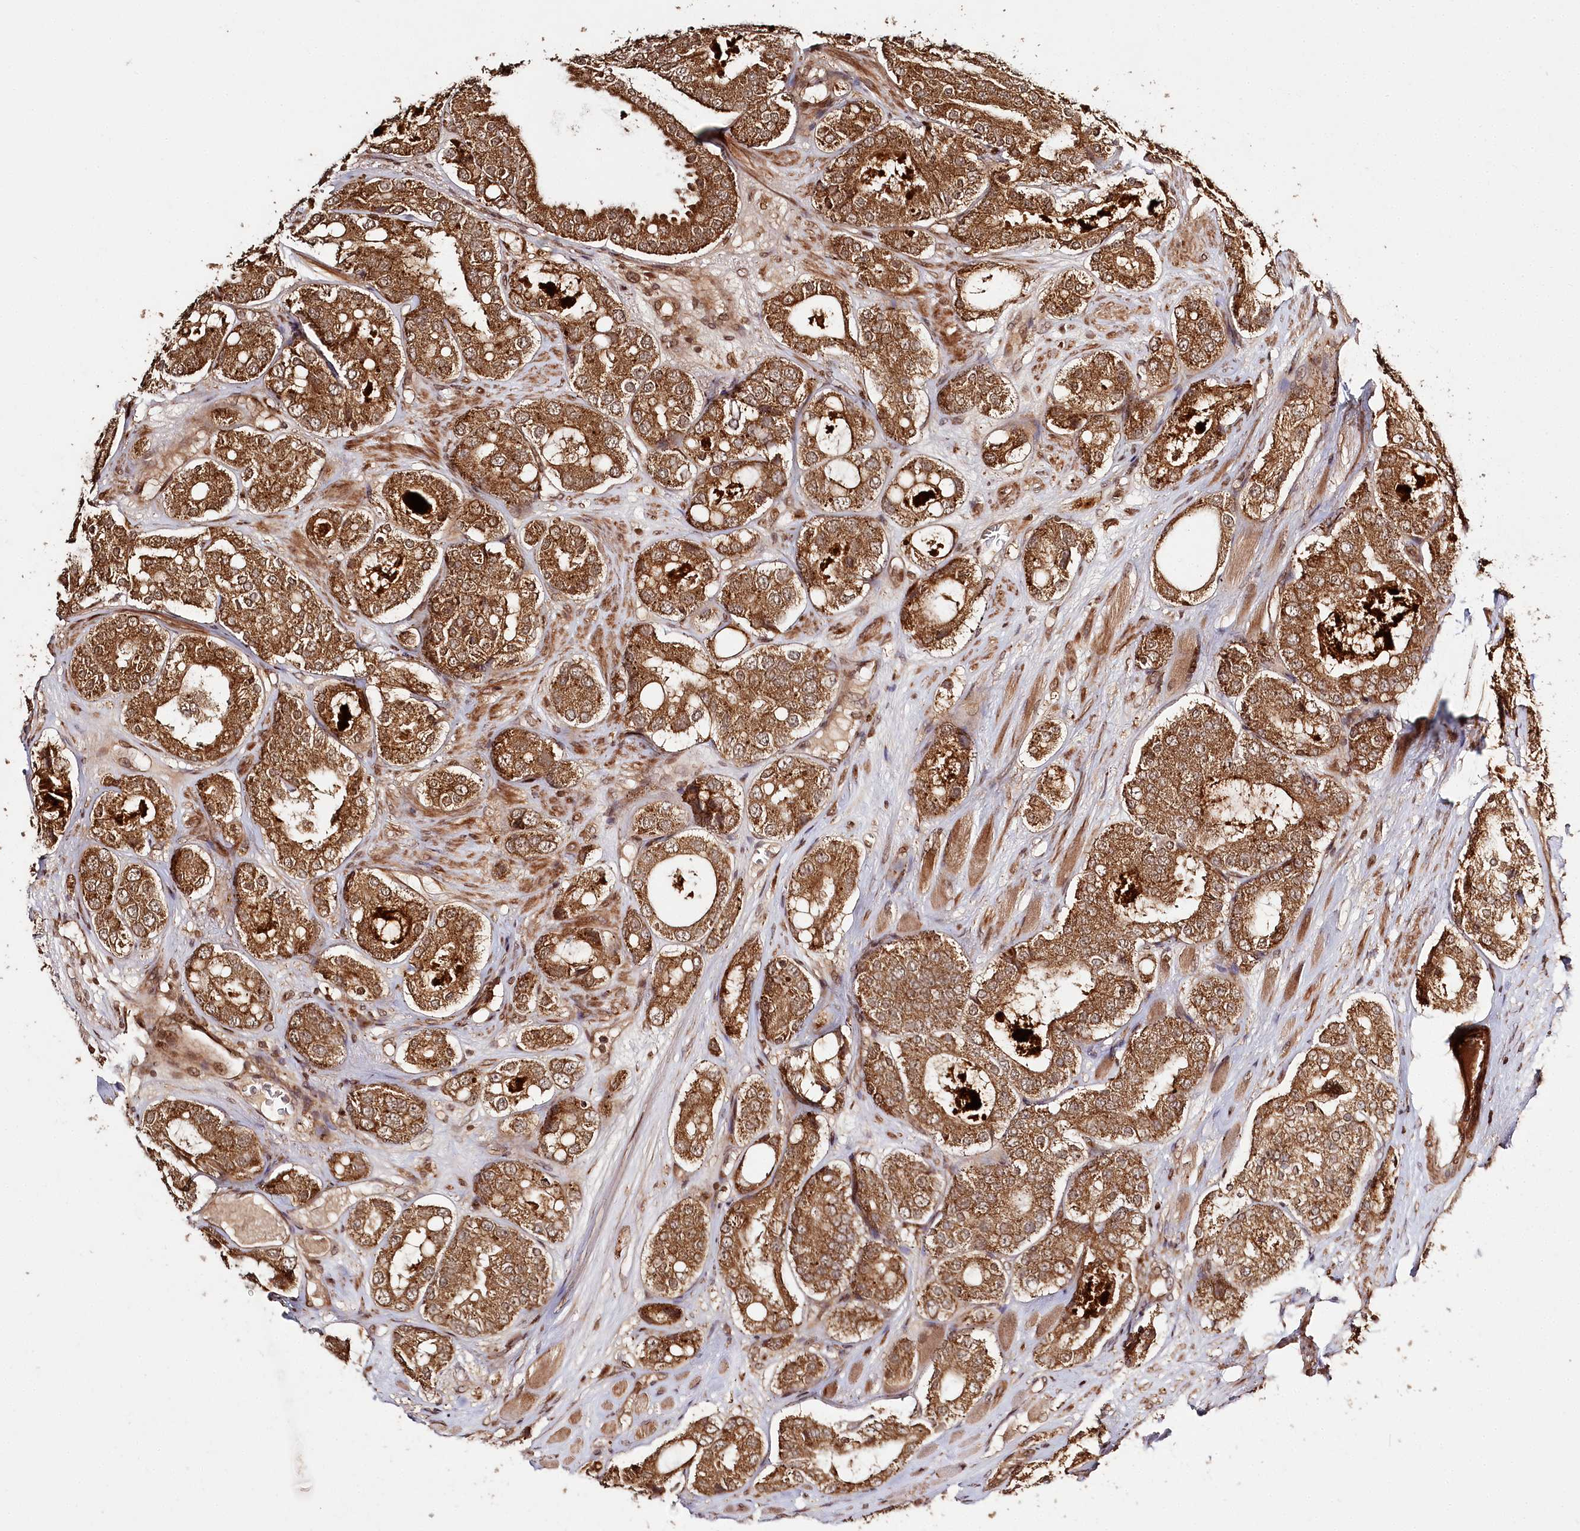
{"staining": {"intensity": "strong", "quantity": ">75%", "location": "cytoplasmic/membranous,nuclear"}, "tissue": "prostate cancer", "cell_type": "Tumor cells", "image_type": "cancer", "snomed": [{"axis": "morphology", "description": "Adenocarcinoma, High grade"}, {"axis": "topography", "description": "Prostate"}], "caption": "Immunohistochemical staining of human prostate cancer demonstrates high levels of strong cytoplasmic/membranous and nuclear protein expression in approximately >75% of tumor cells.", "gene": "ULK2", "patient": {"sex": "male", "age": 65}}